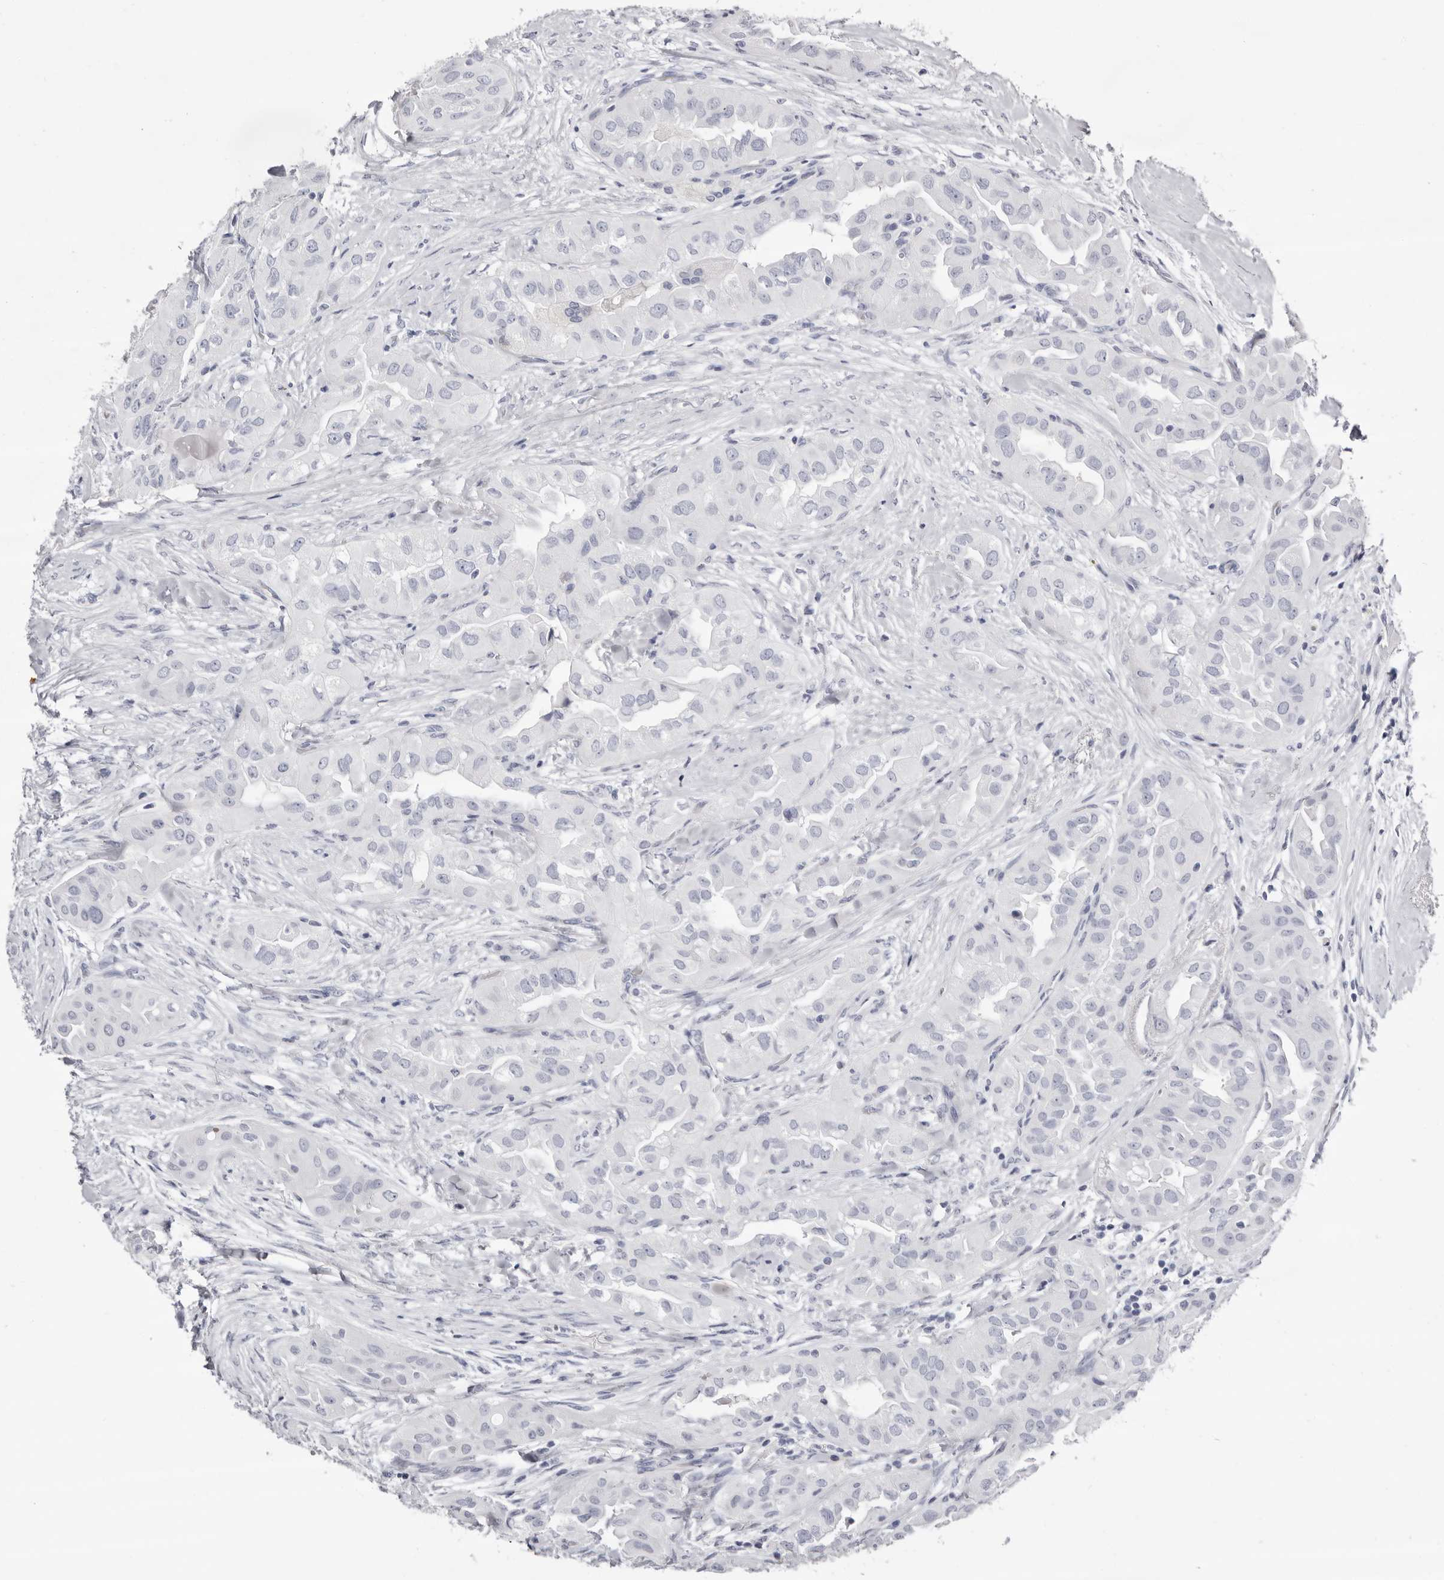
{"staining": {"intensity": "negative", "quantity": "none", "location": "none"}, "tissue": "thyroid cancer", "cell_type": "Tumor cells", "image_type": "cancer", "snomed": [{"axis": "morphology", "description": "Papillary adenocarcinoma, NOS"}, {"axis": "topography", "description": "Thyroid gland"}], "caption": "Thyroid papillary adenocarcinoma was stained to show a protein in brown. There is no significant expression in tumor cells.", "gene": "LPO", "patient": {"sex": "female", "age": 59}}